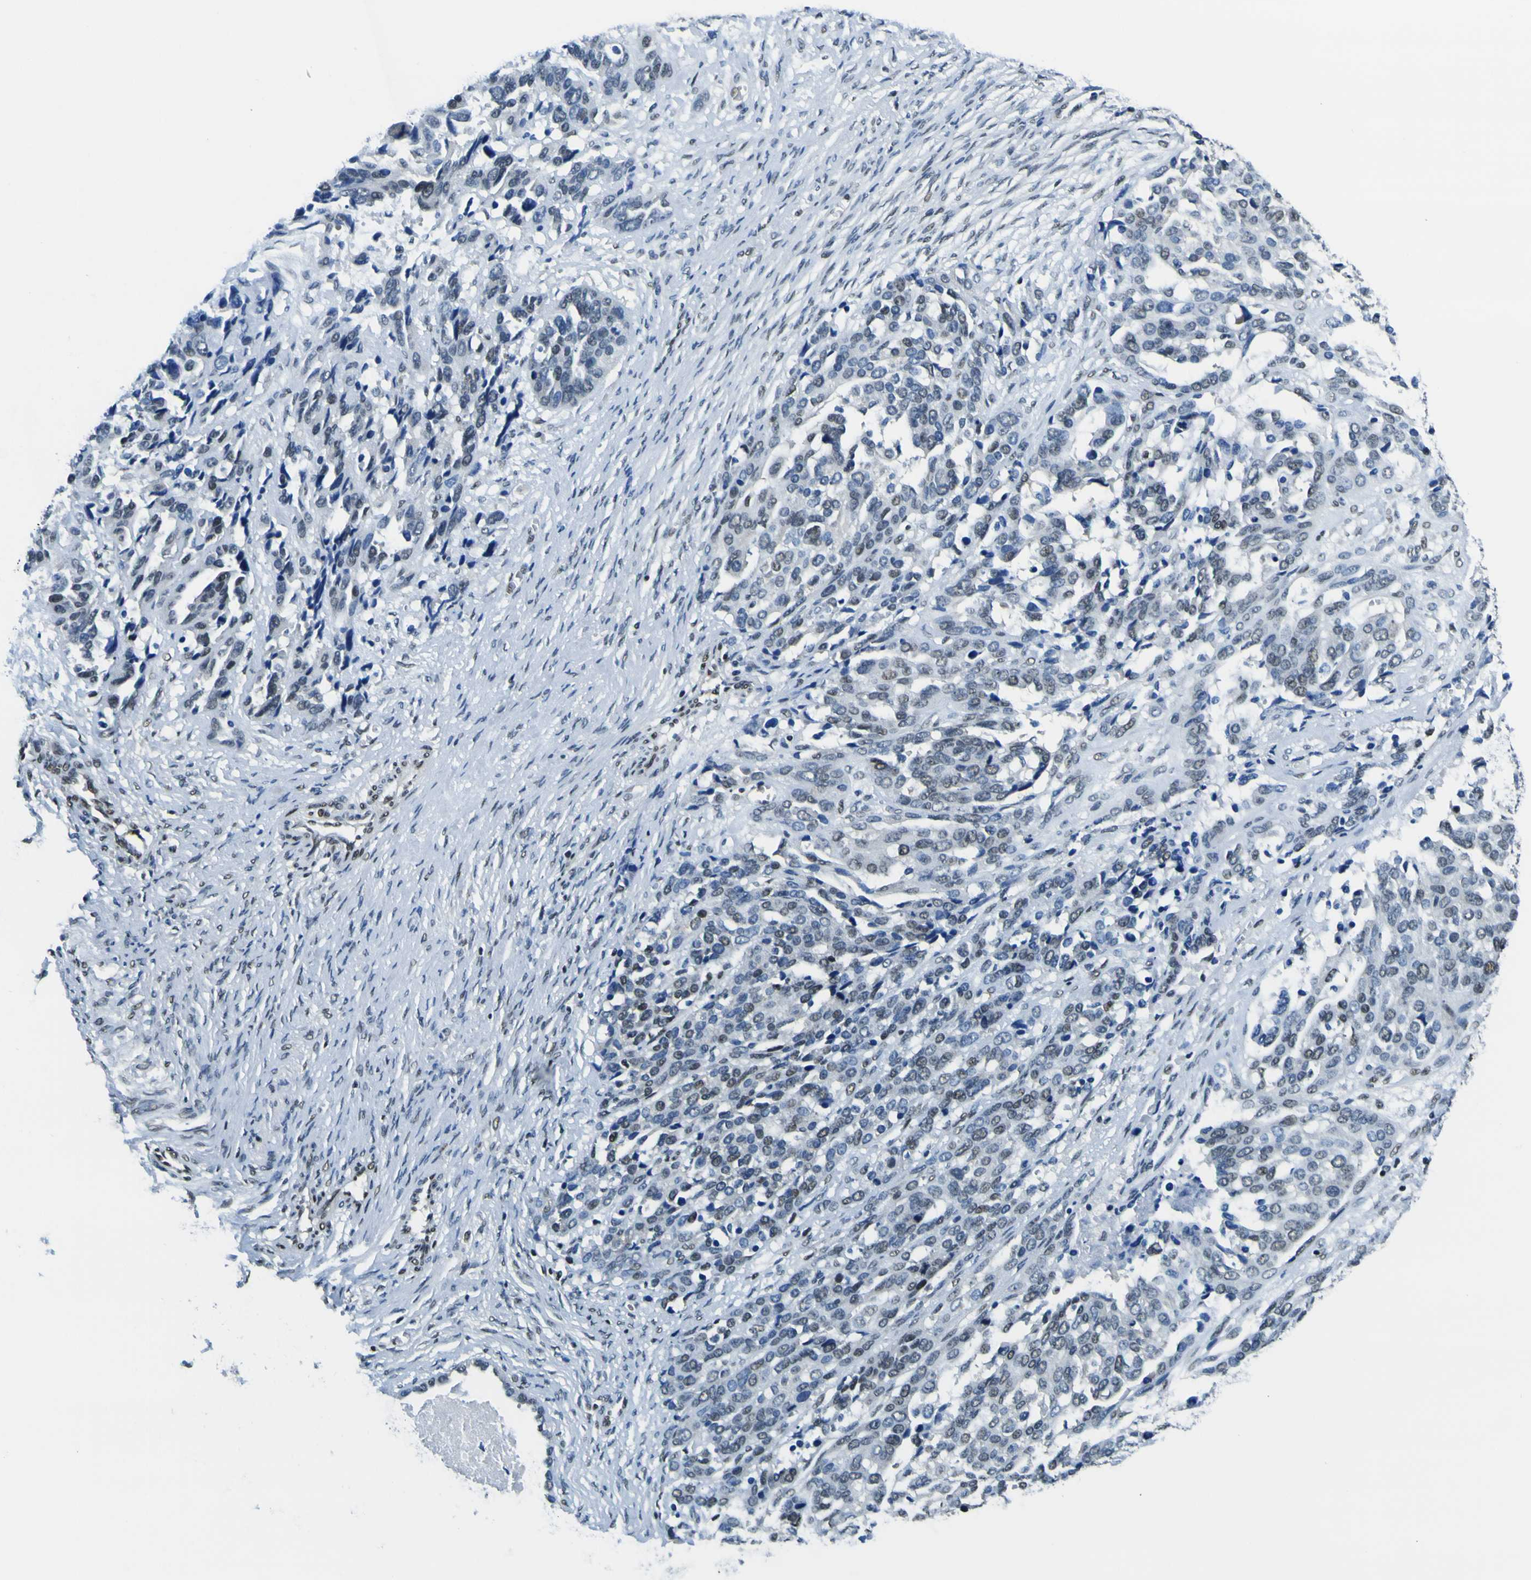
{"staining": {"intensity": "weak", "quantity": "25%-75%", "location": "nuclear"}, "tissue": "ovarian cancer", "cell_type": "Tumor cells", "image_type": "cancer", "snomed": [{"axis": "morphology", "description": "Cystadenocarcinoma, serous, NOS"}, {"axis": "topography", "description": "Ovary"}], "caption": "Ovarian cancer was stained to show a protein in brown. There is low levels of weak nuclear positivity in approximately 25%-75% of tumor cells.", "gene": "SP1", "patient": {"sex": "female", "age": 44}}